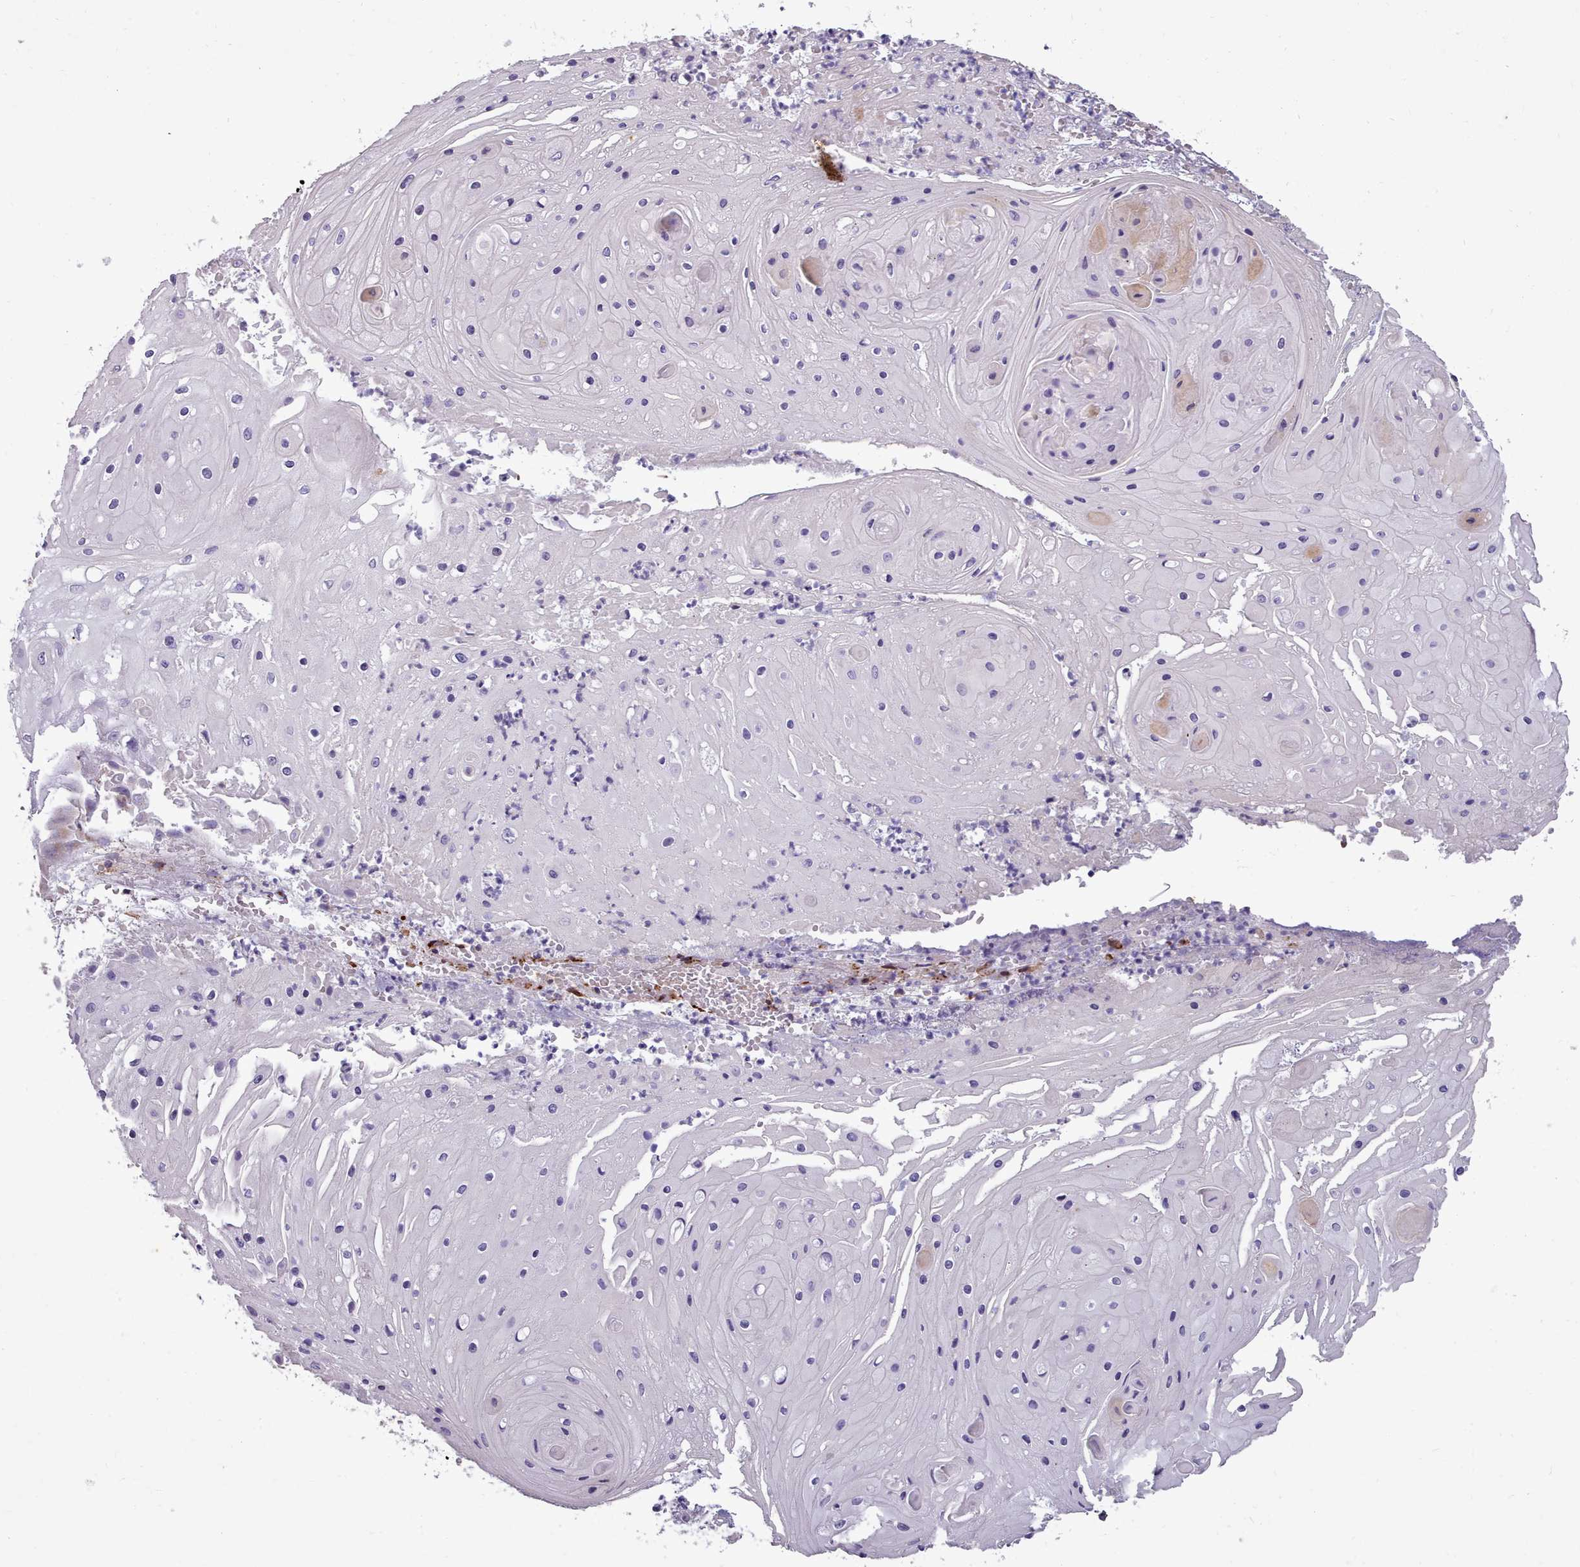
{"staining": {"intensity": "negative", "quantity": "none", "location": "none"}, "tissue": "skin cancer", "cell_type": "Tumor cells", "image_type": "cancer", "snomed": [{"axis": "morphology", "description": "Squamous cell carcinoma, NOS"}, {"axis": "topography", "description": "Skin"}], "caption": "There is no significant positivity in tumor cells of skin squamous cell carcinoma.", "gene": "FKBP10", "patient": {"sex": "male", "age": 70}}